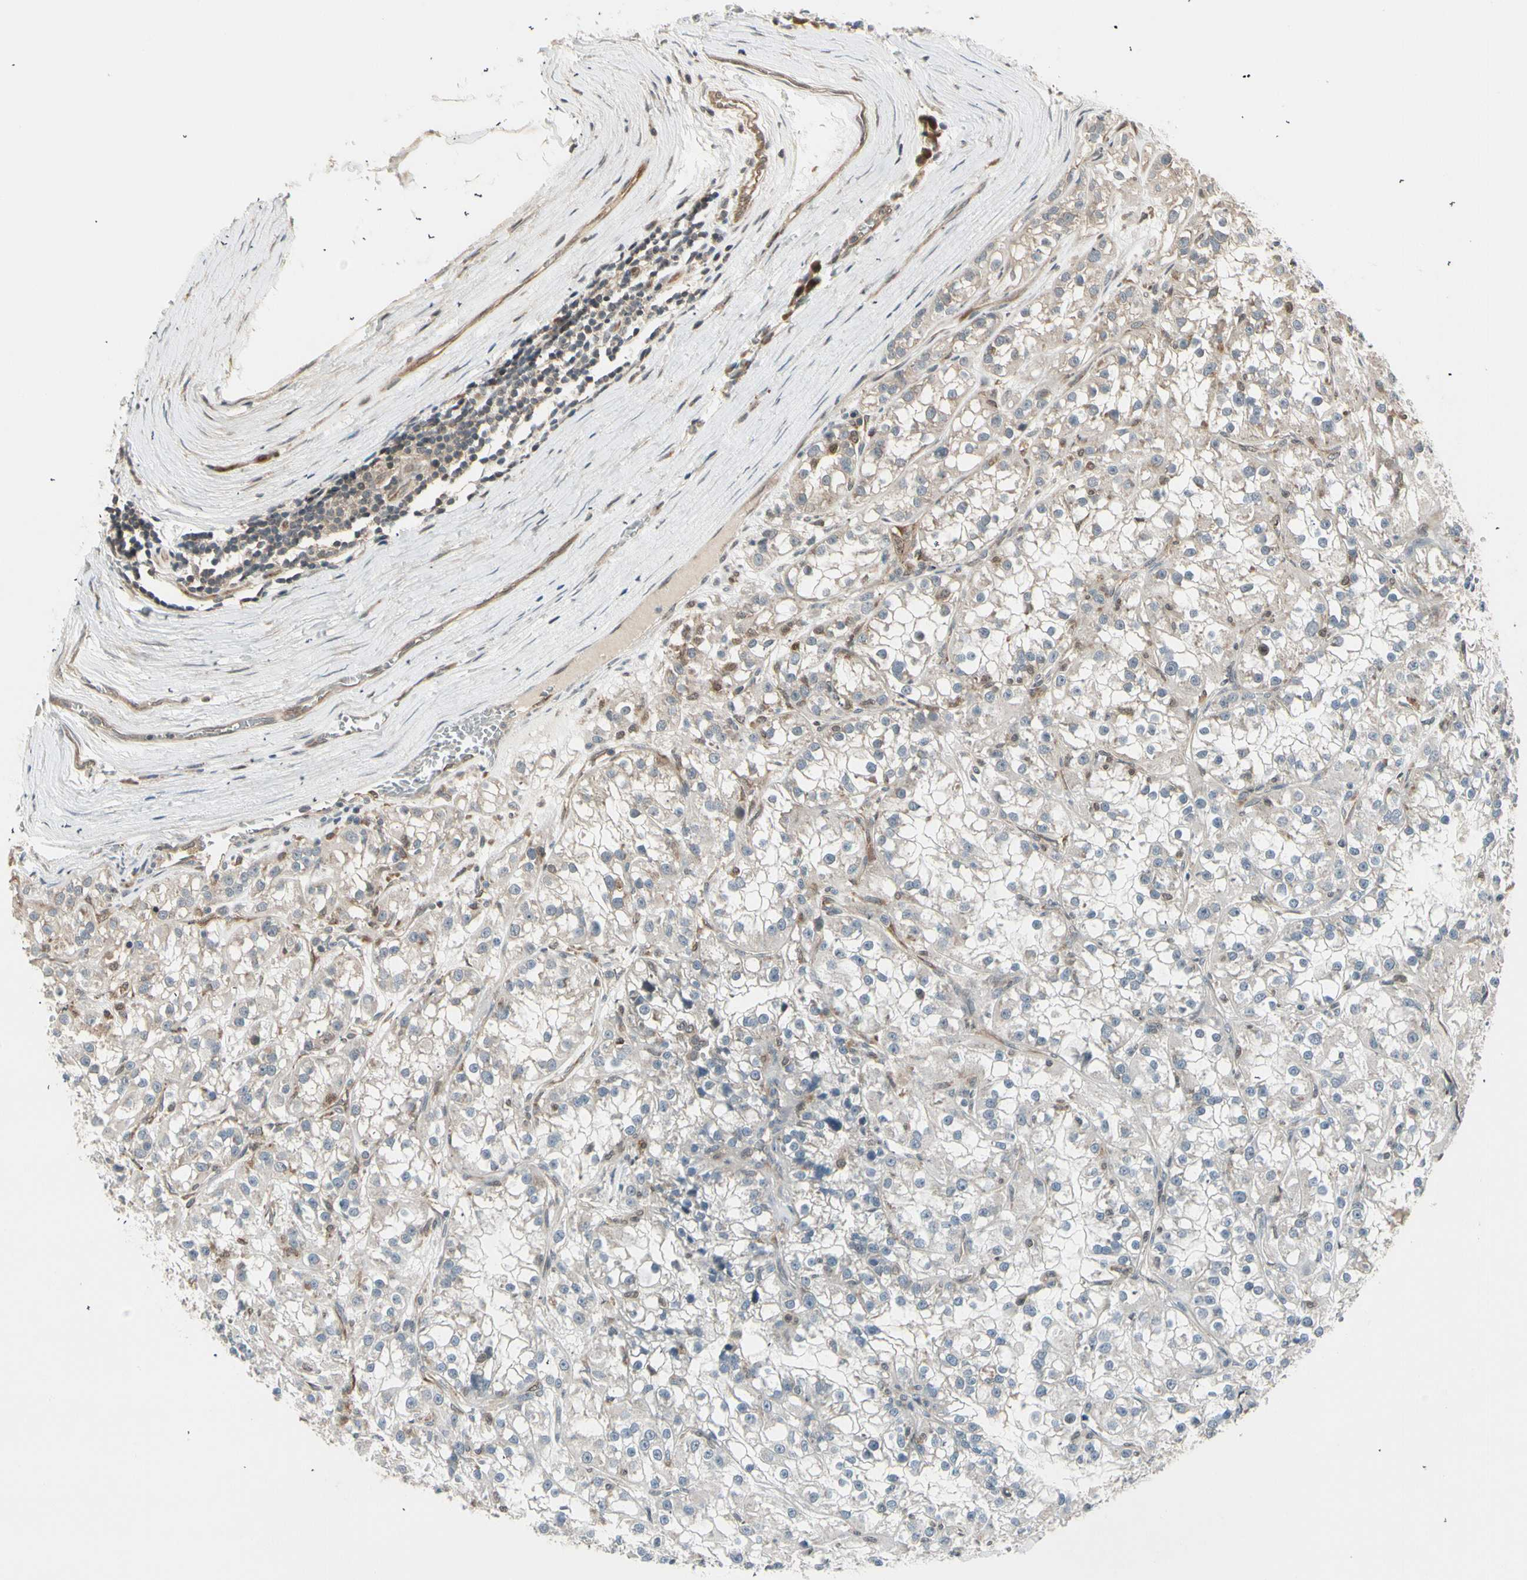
{"staining": {"intensity": "weak", "quantity": "<25%", "location": "cytoplasmic/membranous"}, "tissue": "renal cancer", "cell_type": "Tumor cells", "image_type": "cancer", "snomed": [{"axis": "morphology", "description": "Adenocarcinoma, NOS"}, {"axis": "topography", "description": "Kidney"}], "caption": "An immunohistochemistry histopathology image of renal cancer is shown. There is no staining in tumor cells of renal cancer.", "gene": "SVBP", "patient": {"sex": "female", "age": 52}}